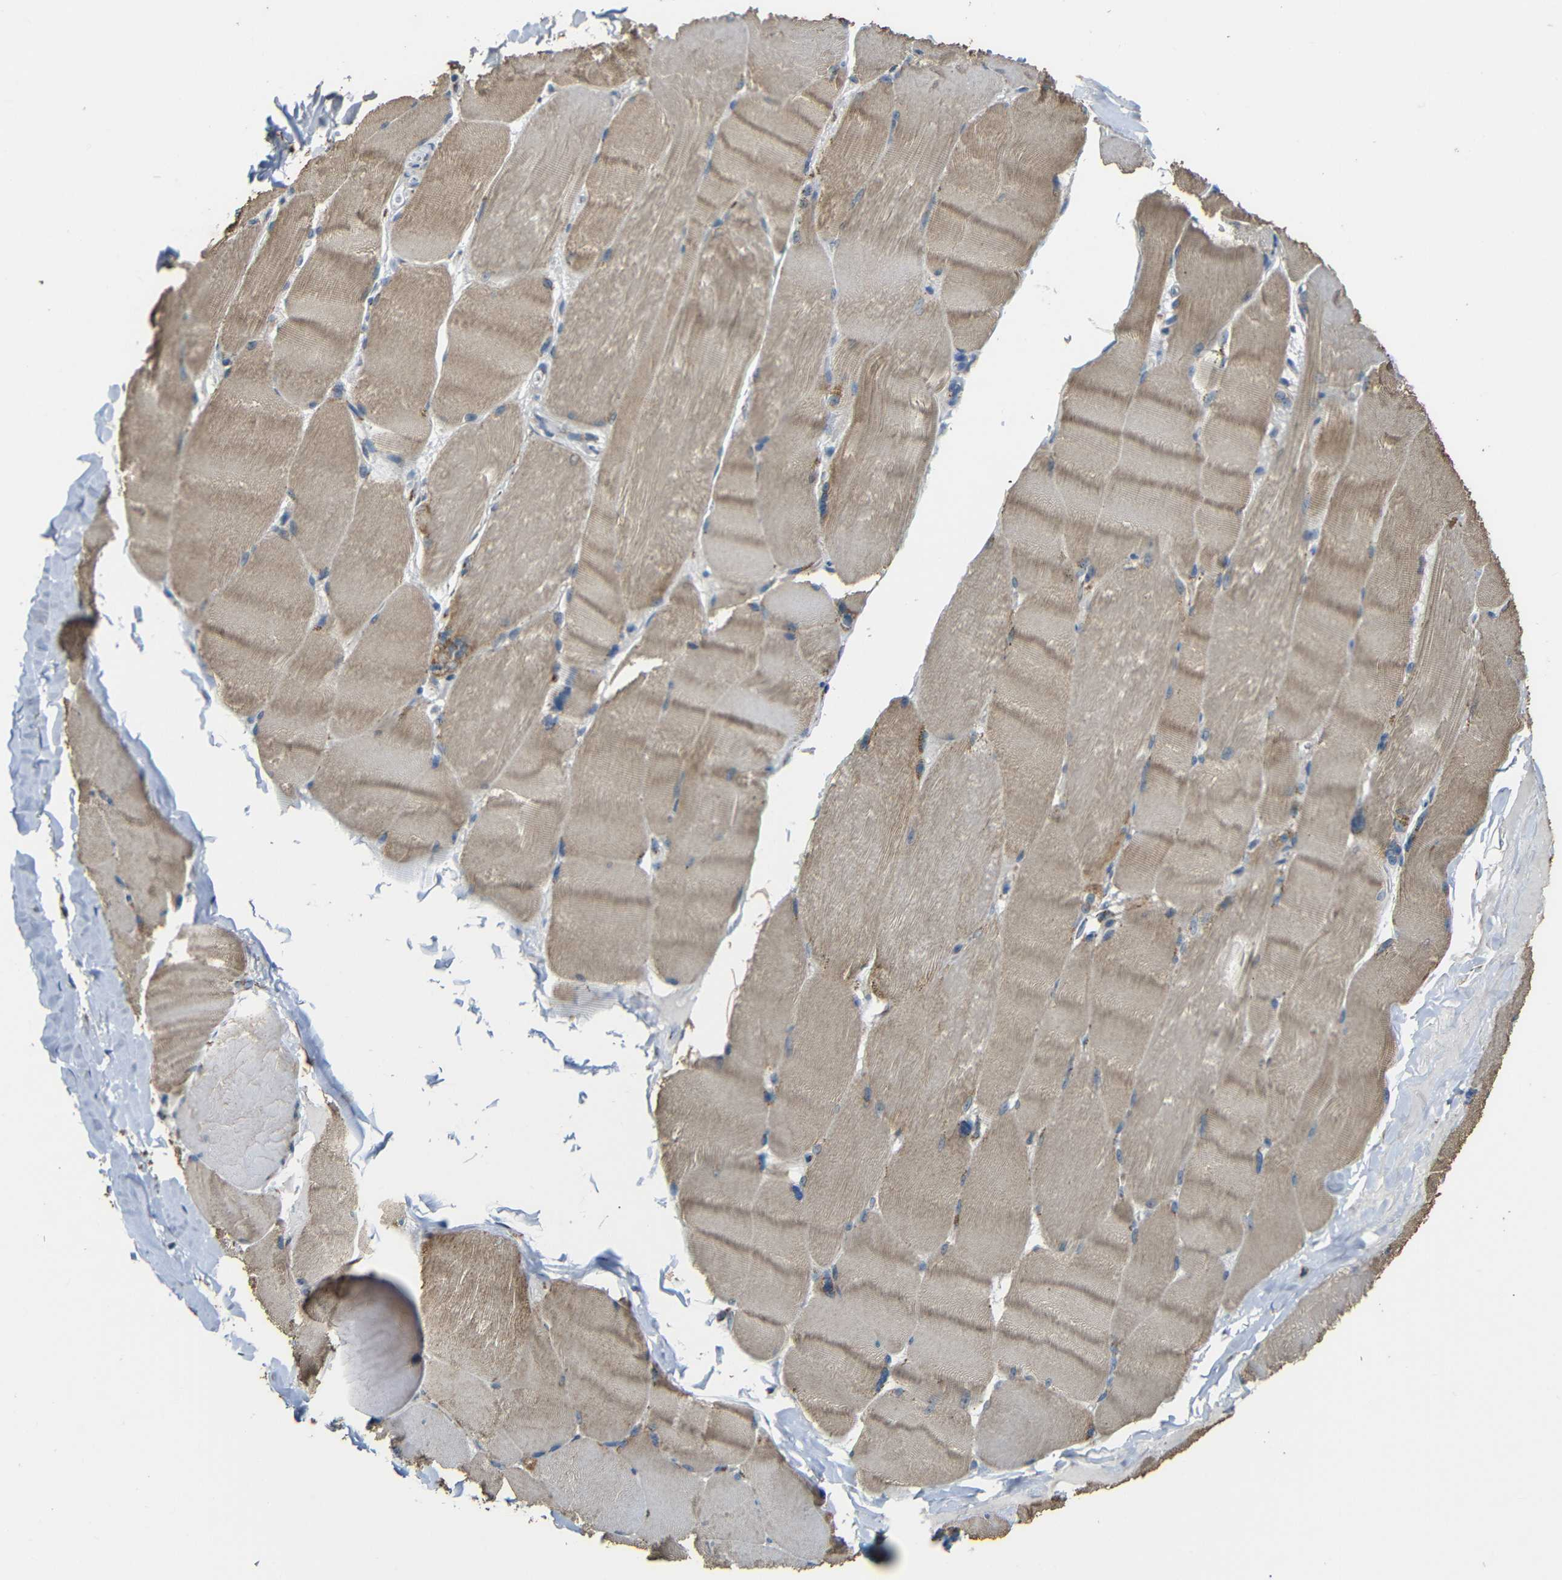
{"staining": {"intensity": "weak", "quantity": ">75%", "location": "cytoplasmic/membranous"}, "tissue": "skeletal muscle", "cell_type": "Myocytes", "image_type": "normal", "snomed": [{"axis": "morphology", "description": "Normal tissue, NOS"}, {"axis": "topography", "description": "Skin"}, {"axis": "topography", "description": "Skeletal muscle"}], "caption": "Immunohistochemical staining of unremarkable human skeletal muscle exhibits low levels of weak cytoplasmic/membranous expression in approximately >75% of myocytes. The staining was performed using DAB (3,3'-diaminobenzidine) to visualize the protein expression in brown, while the nuclei were stained in blue with hematoxylin (Magnification: 20x).", "gene": "NR3C2", "patient": {"sex": "male", "age": 83}}